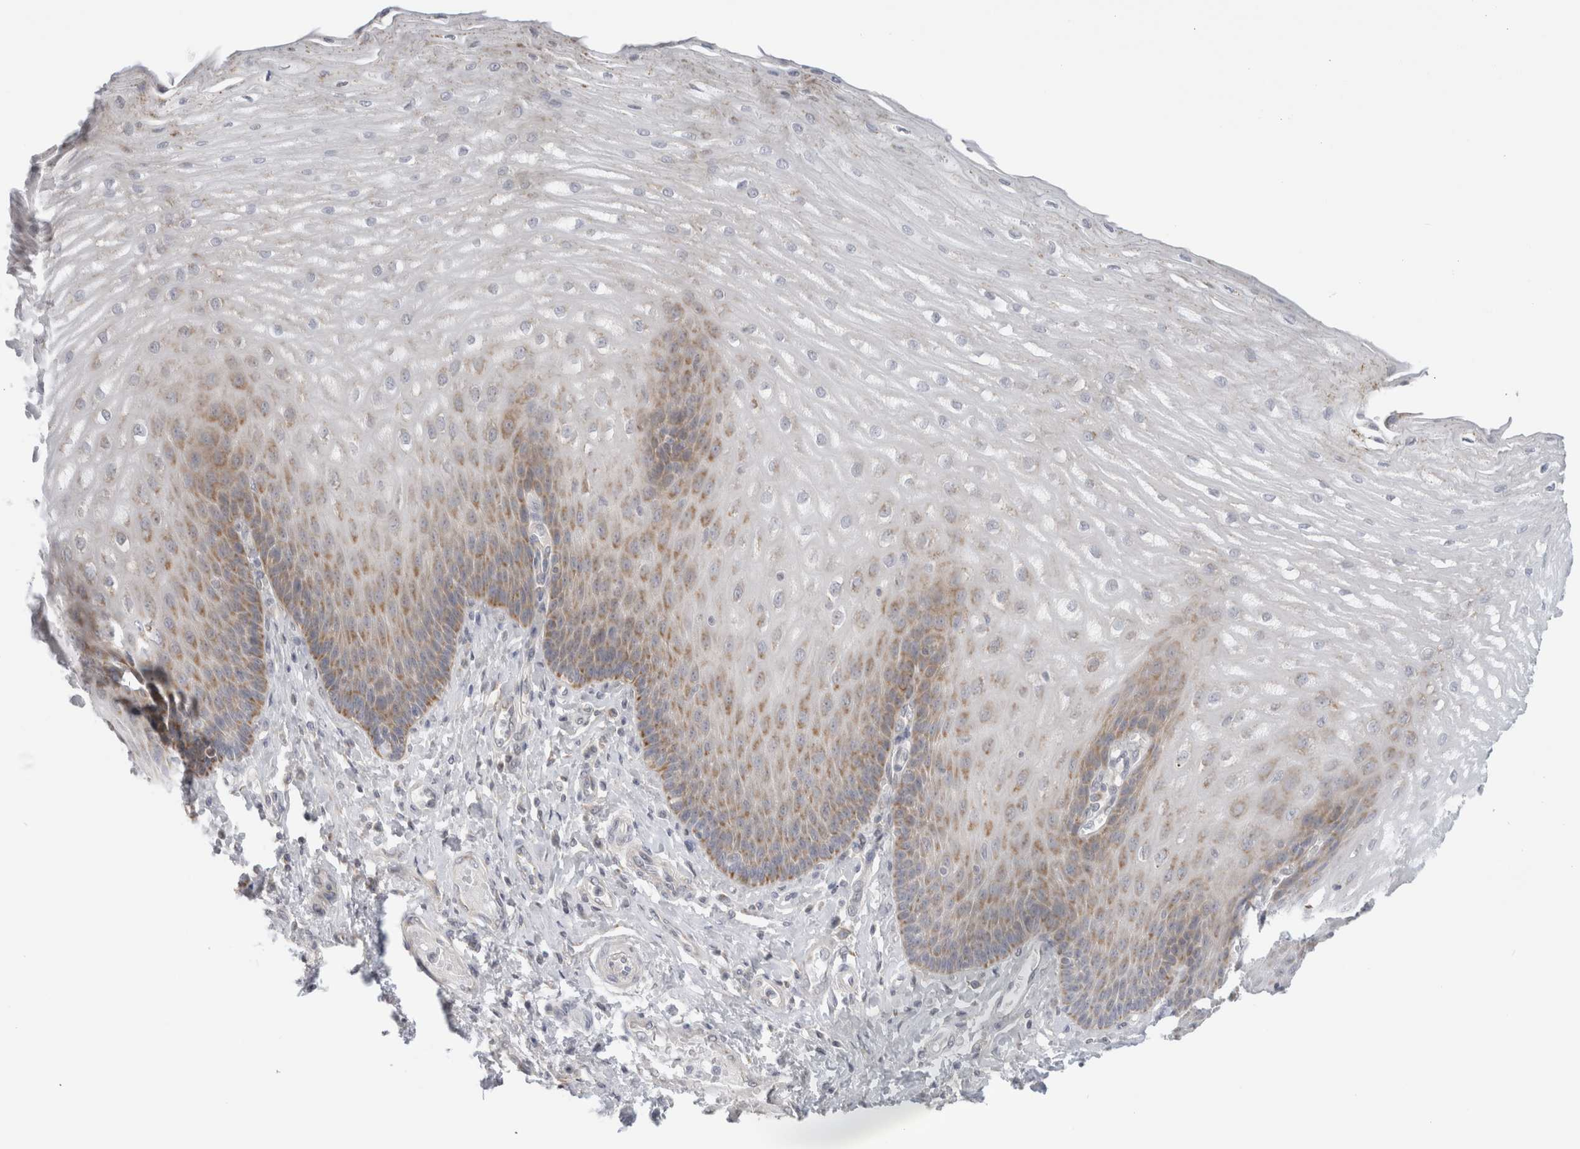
{"staining": {"intensity": "moderate", "quantity": "25%-75%", "location": "cytoplasmic/membranous"}, "tissue": "esophagus", "cell_type": "Squamous epithelial cells", "image_type": "normal", "snomed": [{"axis": "morphology", "description": "Normal tissue, NOS"}, {"axis": "topography", "description": "Esophagus"}], "caption": "Immunohistochemical staining of unremarkable human esophagus reveals 25%-75% levels of moderate cytoplasmic/membranous protein positivity in approximately 25%-75% of squamous epithelial cells. Ihc stains the protein in brown and the nuclei are stained blue.", "gene": "FAHD1", "patient": {"sex": "male", "age": 54}}